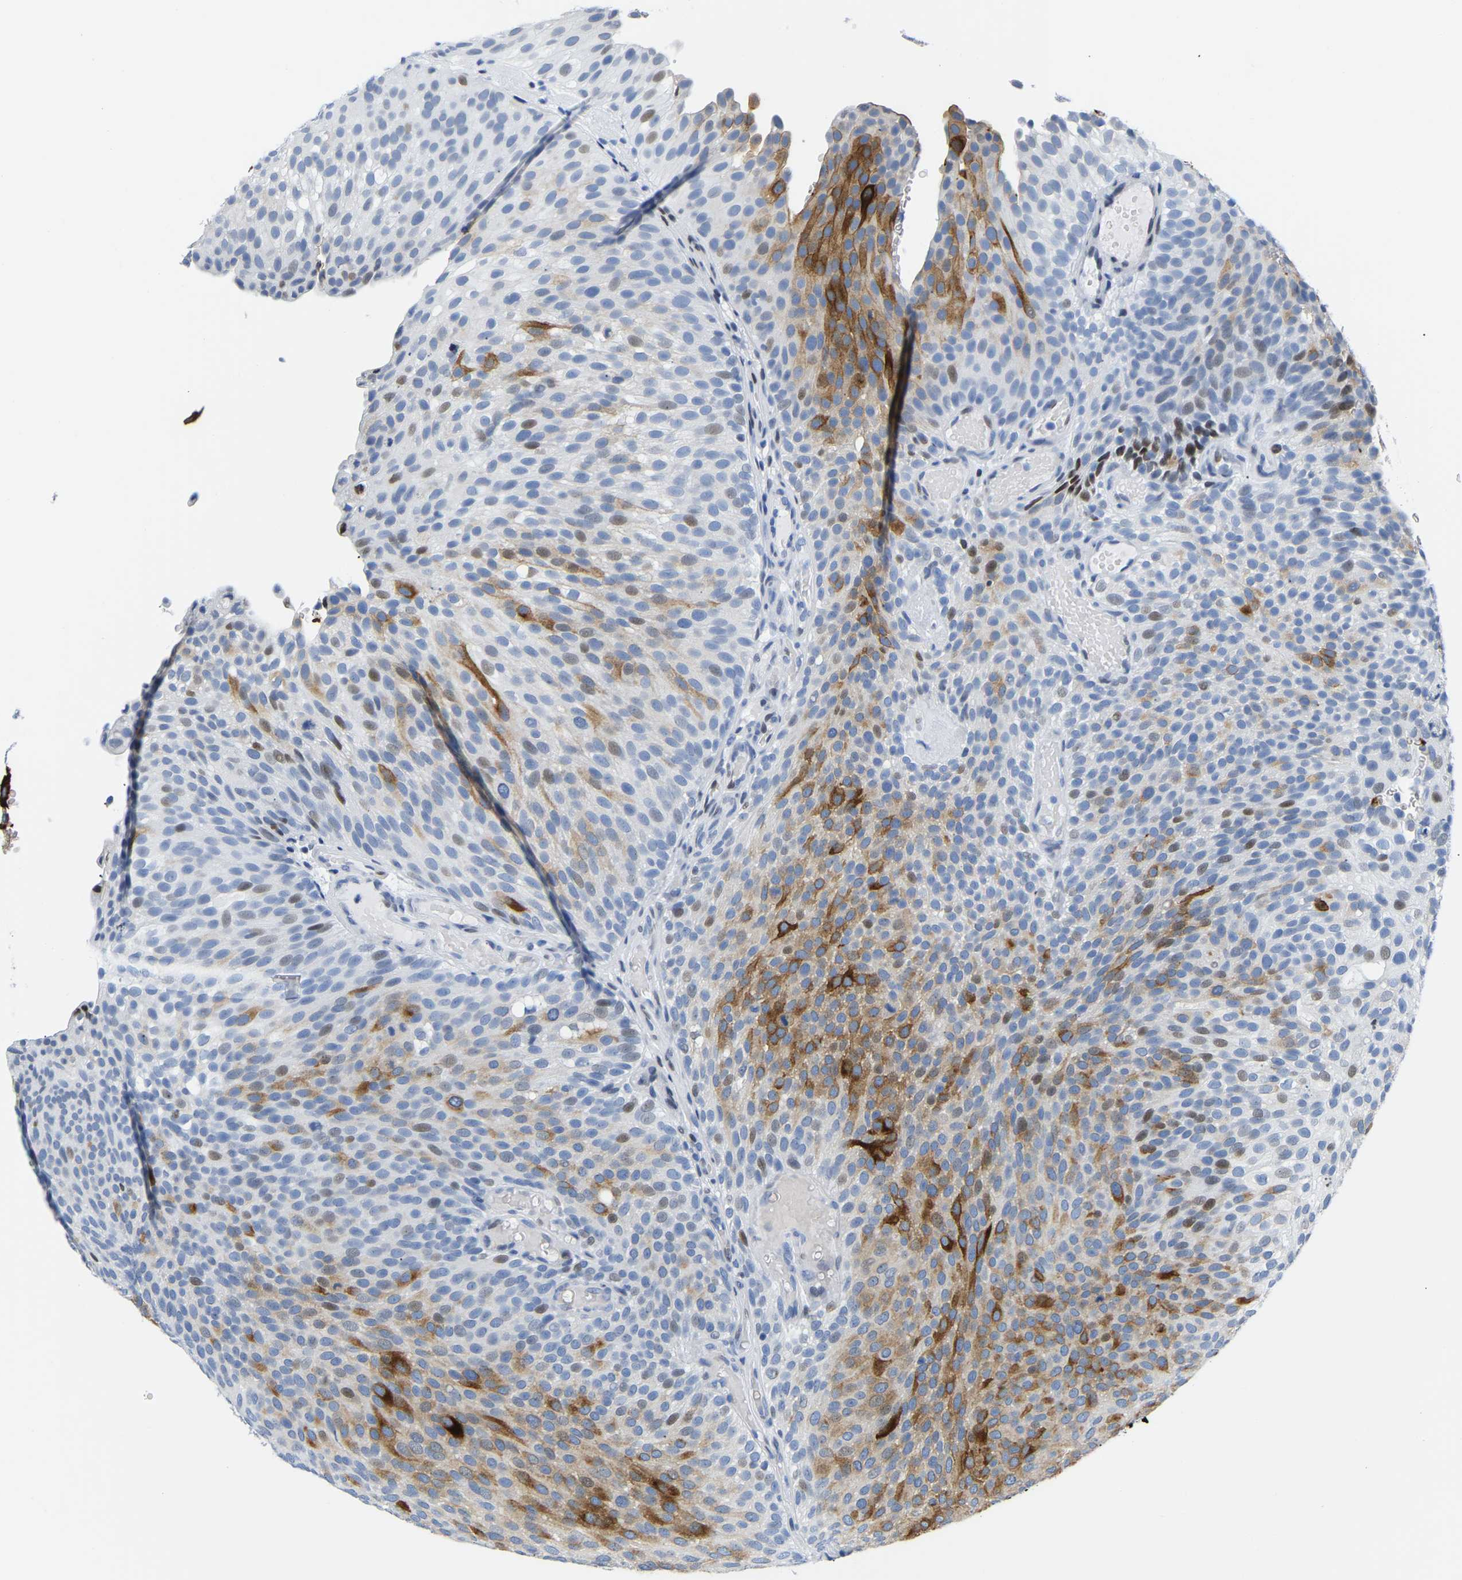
{"staining": {"intensity": "strong", "quantity": "<25%", "location": "cytoplasmic/membranous,nuclear"}, "tissue": "urothelial cancer", "cell_type": "Tumor cells", "image_type": "cancer", "snomed": [{"axis": "morphology", "description": "Urothelial carcinoma, Low grade"}, {"axis": "topography", "description": "Urinary bladder"}], "caption": "Immunohistochemistry histopathology image of neoplastic tissue: human urothelial cancer stained using immunohistochemistry displays medium levels of strong protein expression localized specifically in the cytoplasmic/membranous and nuclear of tumor cells, appearing as a cytoplasmic/membranous and nuclear brown color.", "gene": "UPK3A", "patient": {"sex": "male", "age": 78}}